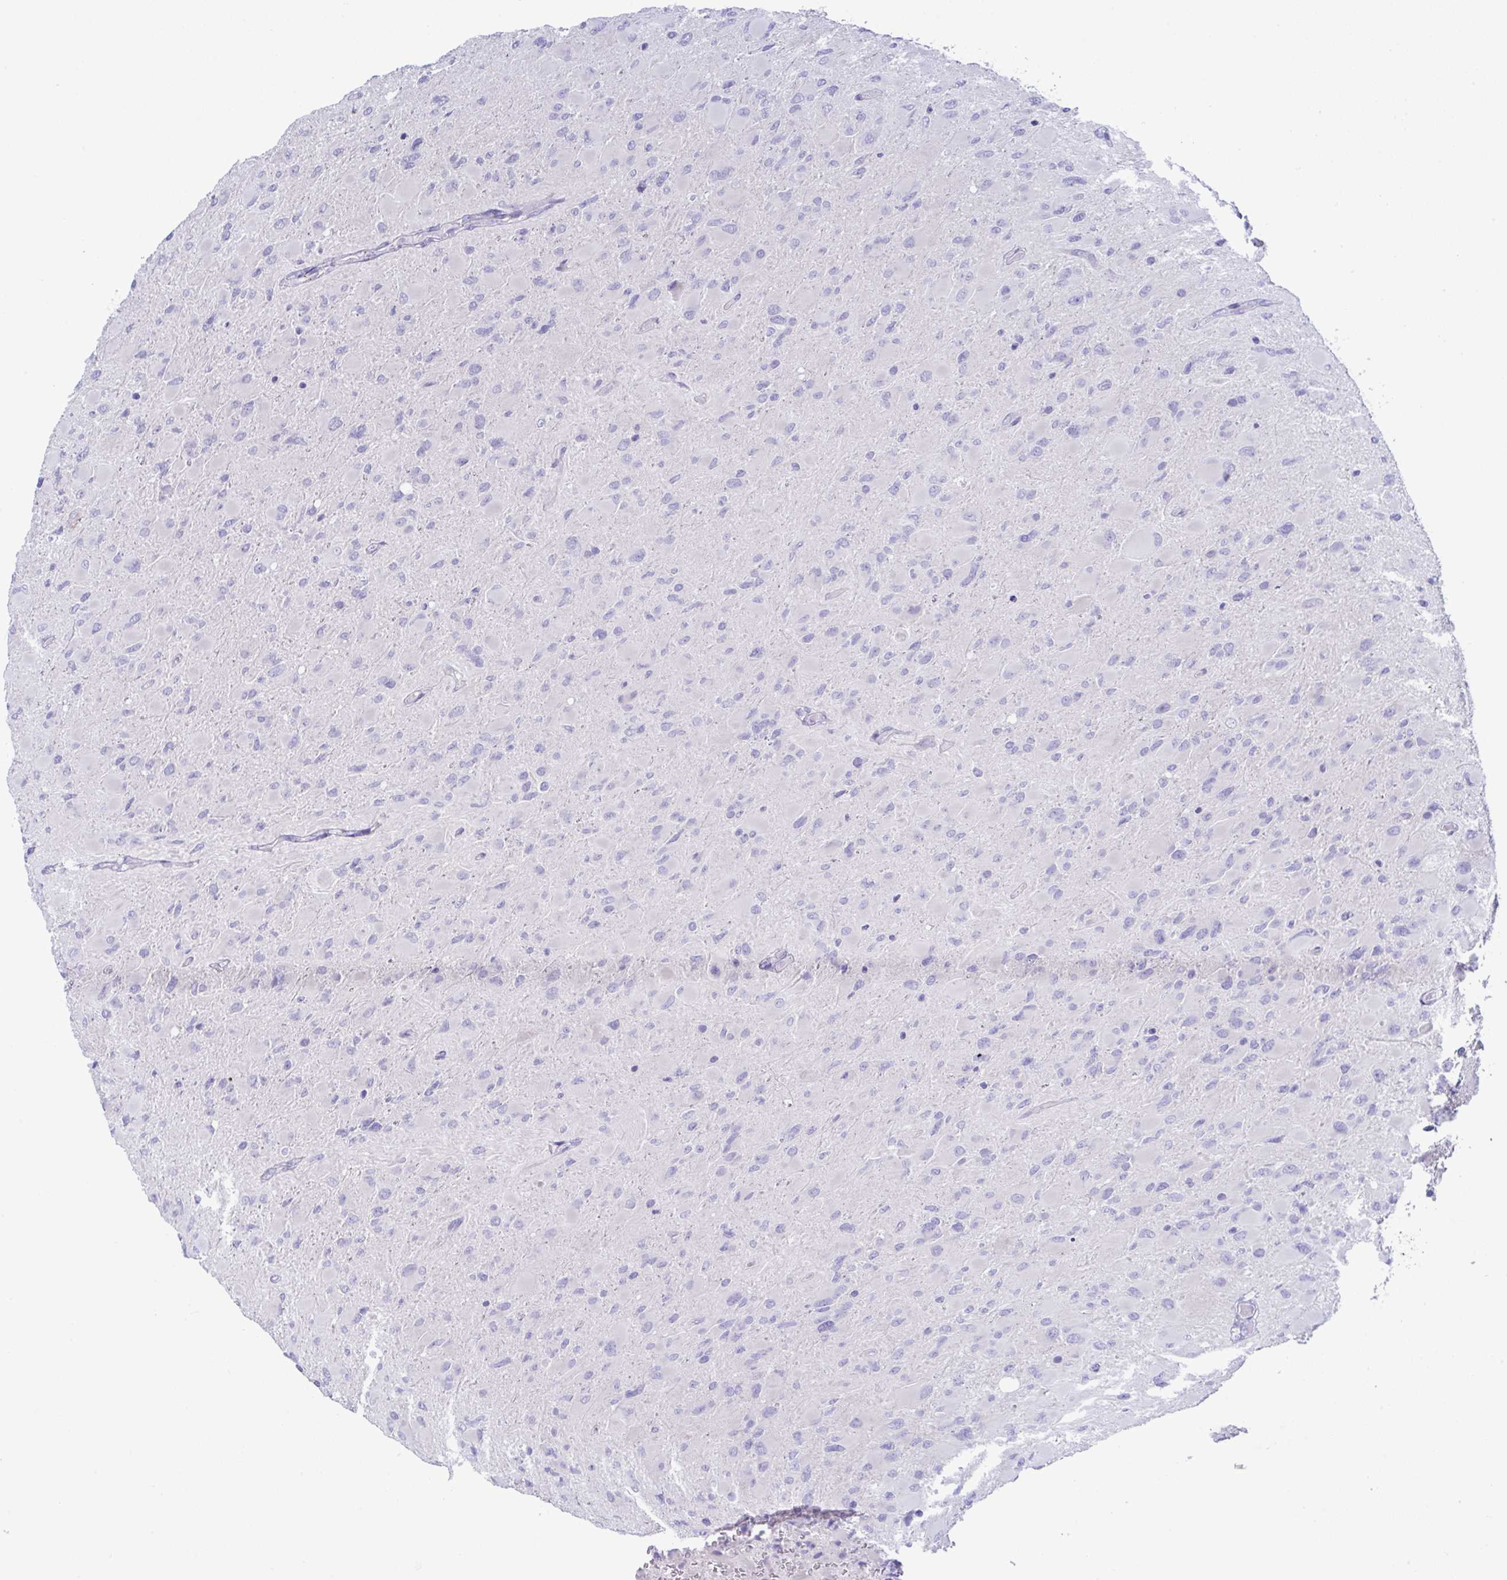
{"staining": {"intensity": "negative", "quantity": "none", "location": "none"}, "tissue": "glioma", "cell_type": "Tumor cells", "image_type": "cancer", "snomed": [{"axis": "morphology", "description": "Glioma, malignant, High grade"}, {"axis": "topography", "description": "Cerebral cortex"}], "caption": "Glioma stained for a protein using IHC shows no positivity tumor cells.", "gene": "MED11", "patient": {"sex": "female", "age": 36}}